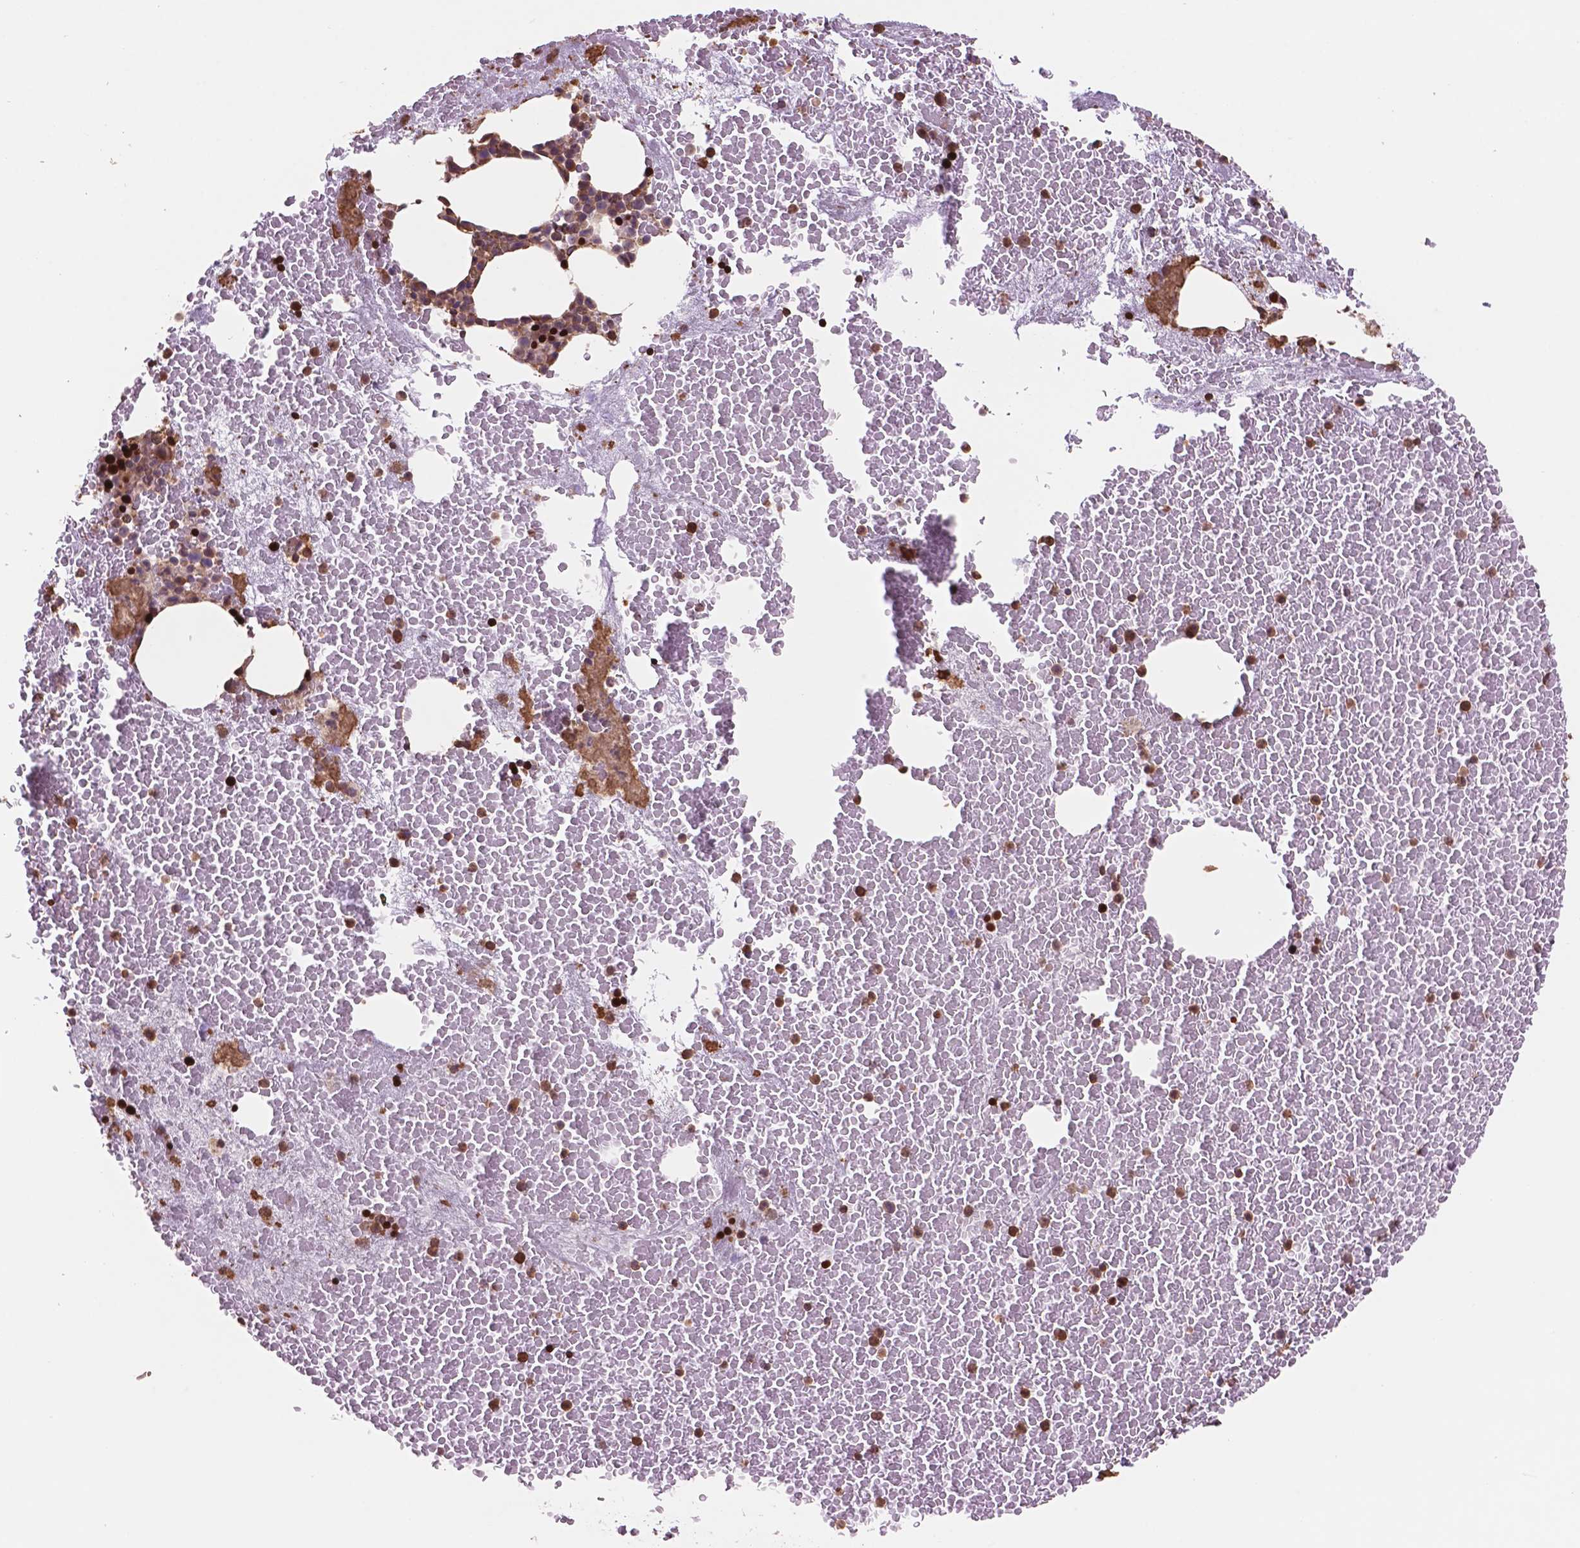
{"staining": {"intensity": "strong", "quantity": "25%-75%", "location": "cytoplasmic/membranous,nuclear"}, "tissue": "bone marrow", "cell_type": "Hematopoietic cells", "image_type": "normal", "snomed": [{"axis": "morphology", "description": "Normal tissue, NOS"}, {"axis": "topography", "description": "Bone marrow"}], "caption": "Protein expression by immunohistochemistry exhibits strong cytoplasmic/membranous,nuclear staining in about 25%-75% of hematopoietic cells in normal bone marrow.", "gene": "NIPA2", "patient": {"sex": "male", "age": 81}}